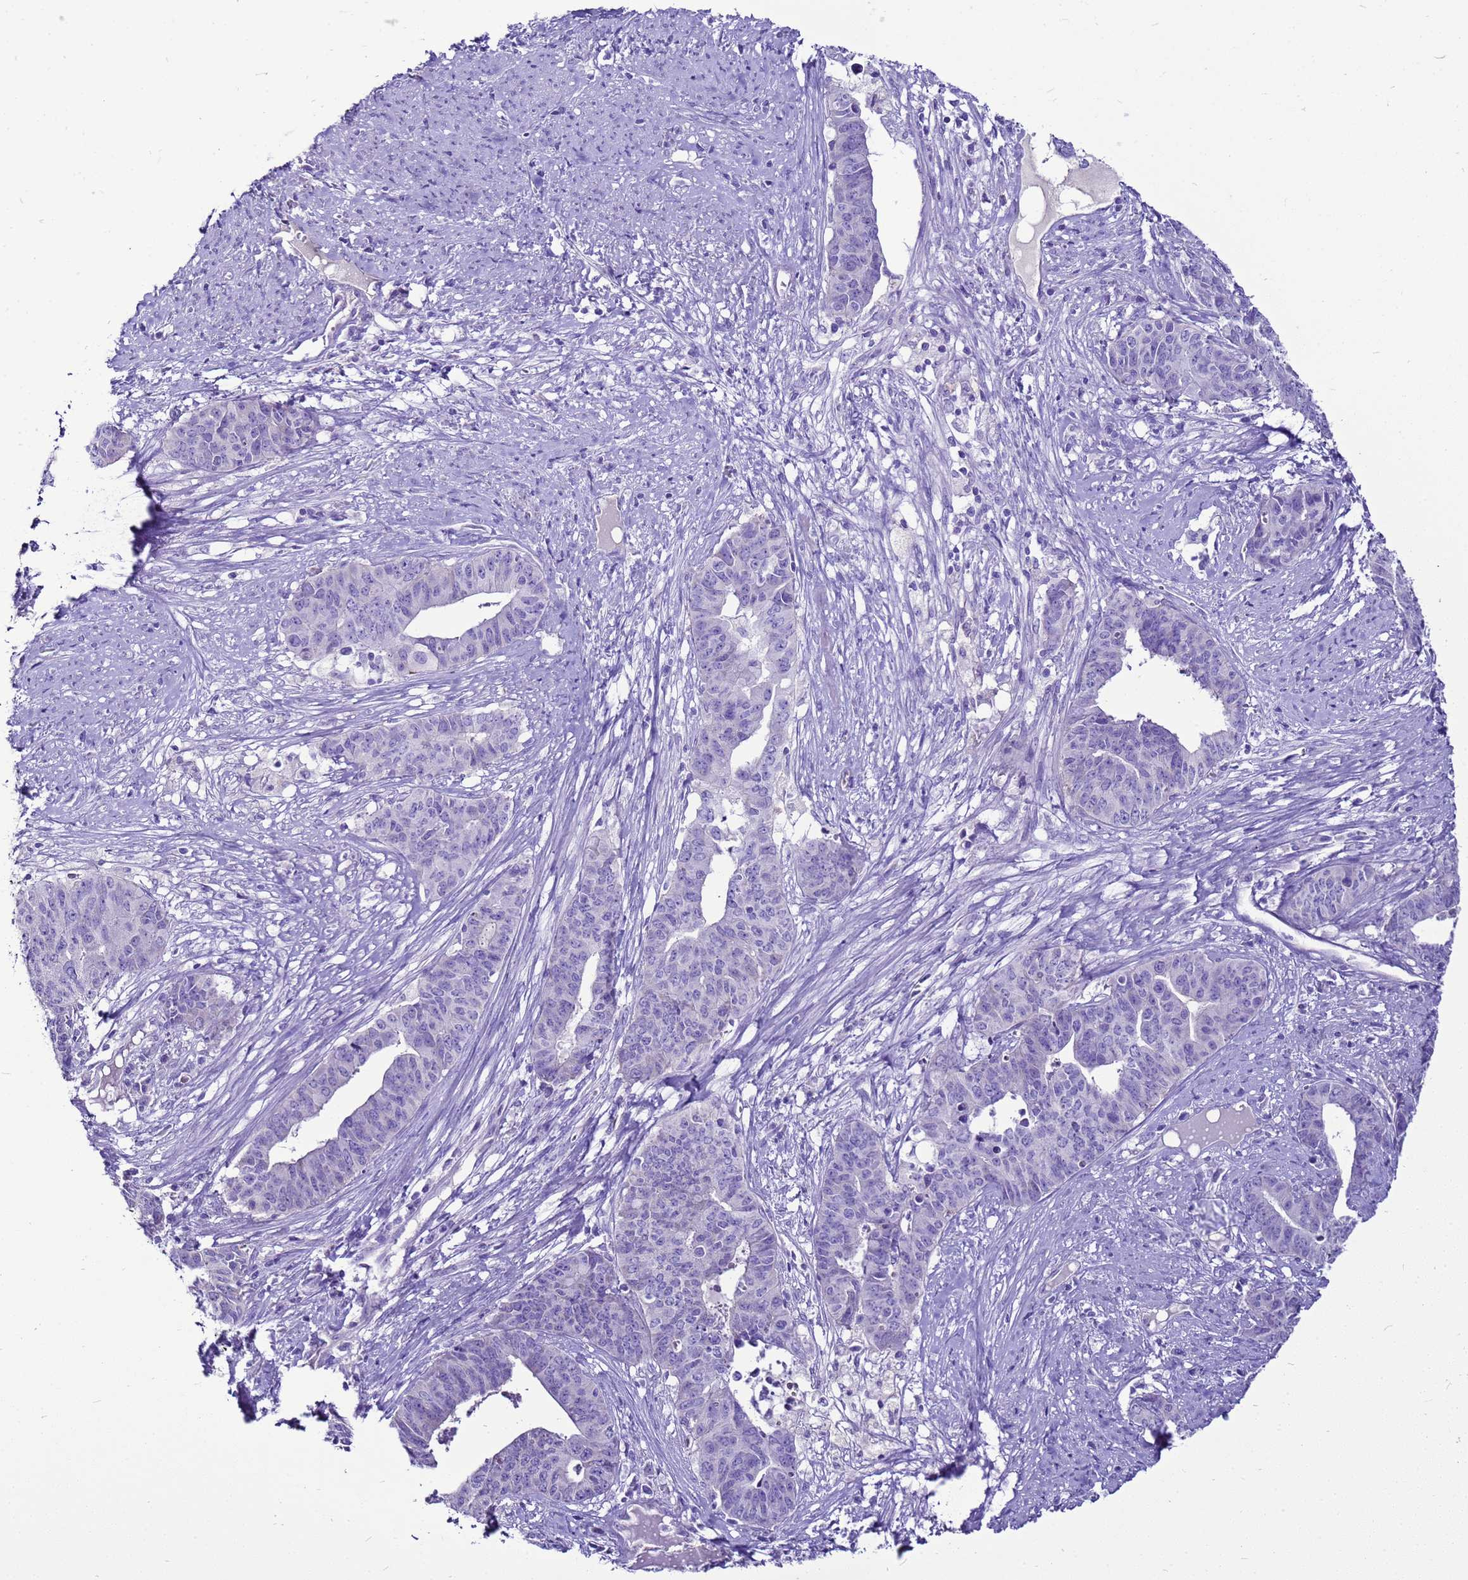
{"staining": {"intensity": "negative", "quantity": "none", "location": "none"}, "tissue": "endometrial cancer", "cell_type": "Tumor cells", "image_type": "cancer", "snomed": [{"axis": "morphology", "description": "Adenocarcinoma, NOS"}, {"axis": "topography", "description": "Endometrium"}], "caption": "A high-resolution image shows IHC staining of endometrial adenocarcinoma, which displays no significant staining in tumor cells.", "gene": "BEST2", "patient": {"sex": "female", "age": 59}}